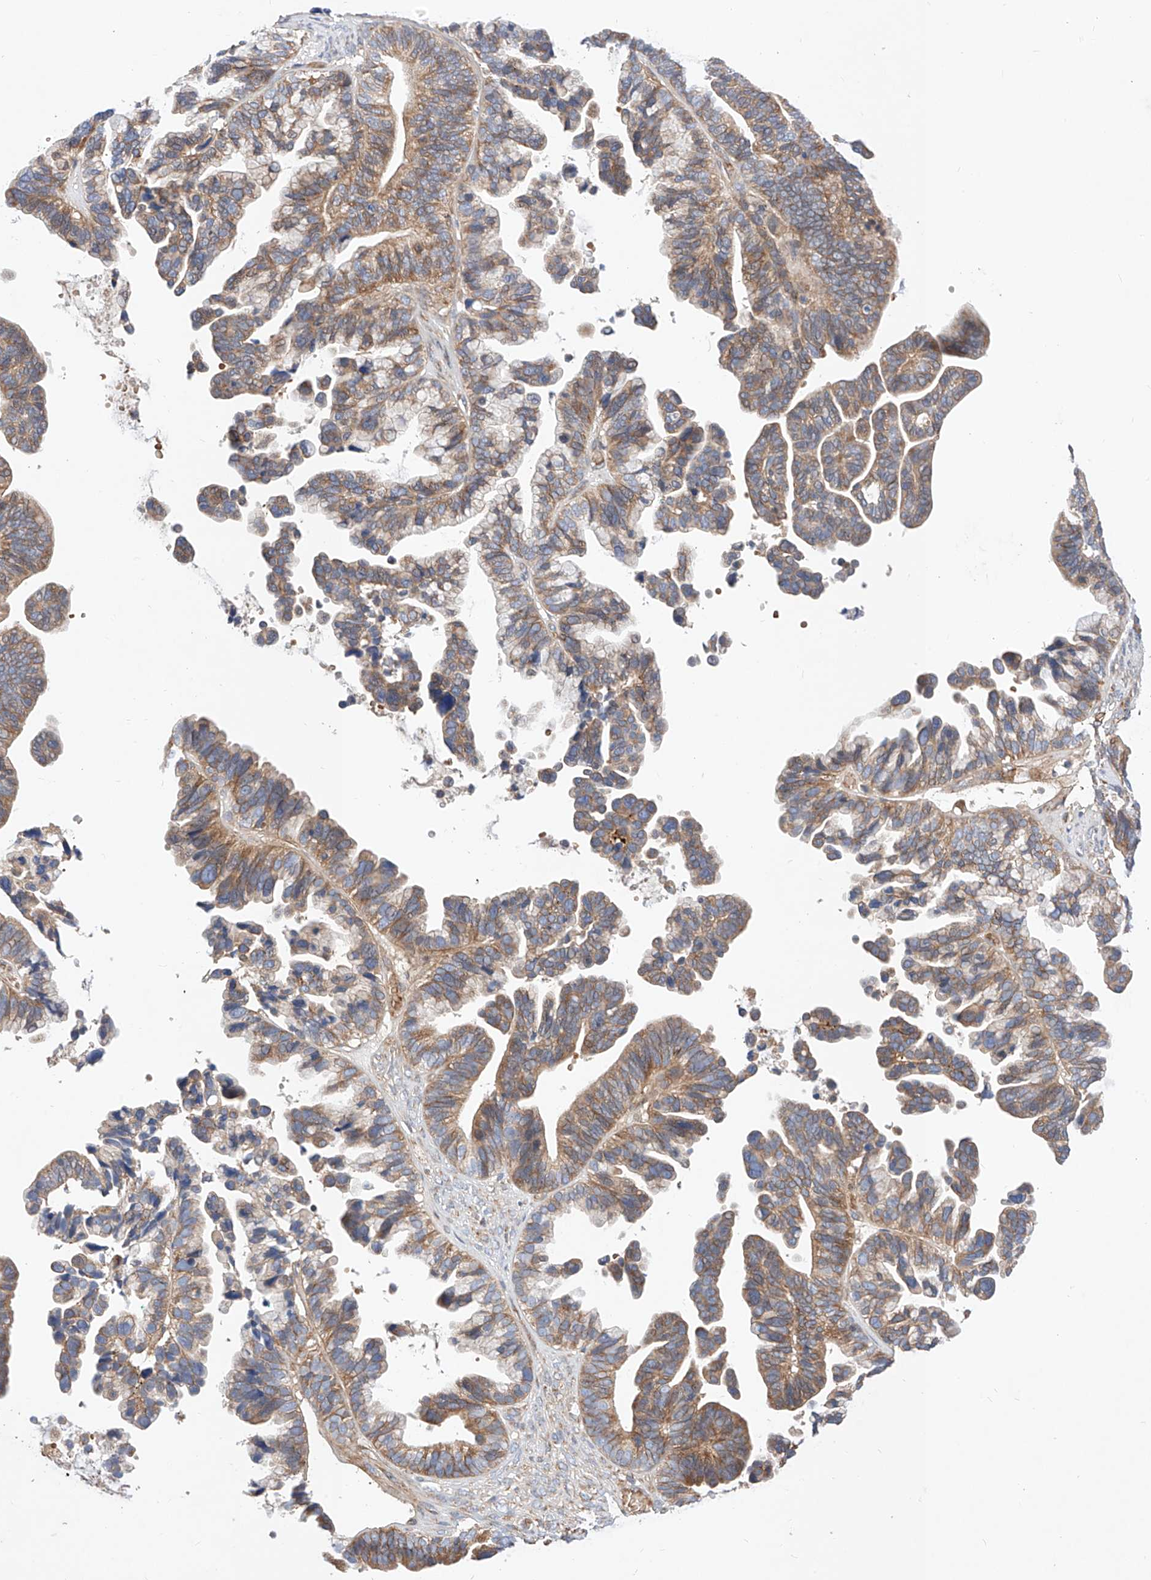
{"staining": {"intensity": "moderate", "quantity": ">75%", "location": "cytoplasmic/membranous"}, "tissue": "ovarian cancer", "cell_type": "Tumor cells", "image_type": "cancer", "snomed": [{"axis": "morphology", "description": "Cystadenocarcinoma, serous, NOS"}, {"axis": "topography", "description": "Ovary"}], "caption": "IHC staining of ovarian cancer (serous cystadenocarcinoma), which reveals medium levels of moderate cytoplasmic/membranous expression in approximately >75% of tumor cells indicating moderate cytoplasmic/membranous protein expression. The staining was performed using DAB (3,3'-diaminobenzidine) (brown) for protein detection and nuclei were counterstained in hematoxylin (blue).", "gene": "NR1D1", "patient": {"sex": "female", "age": 56}}